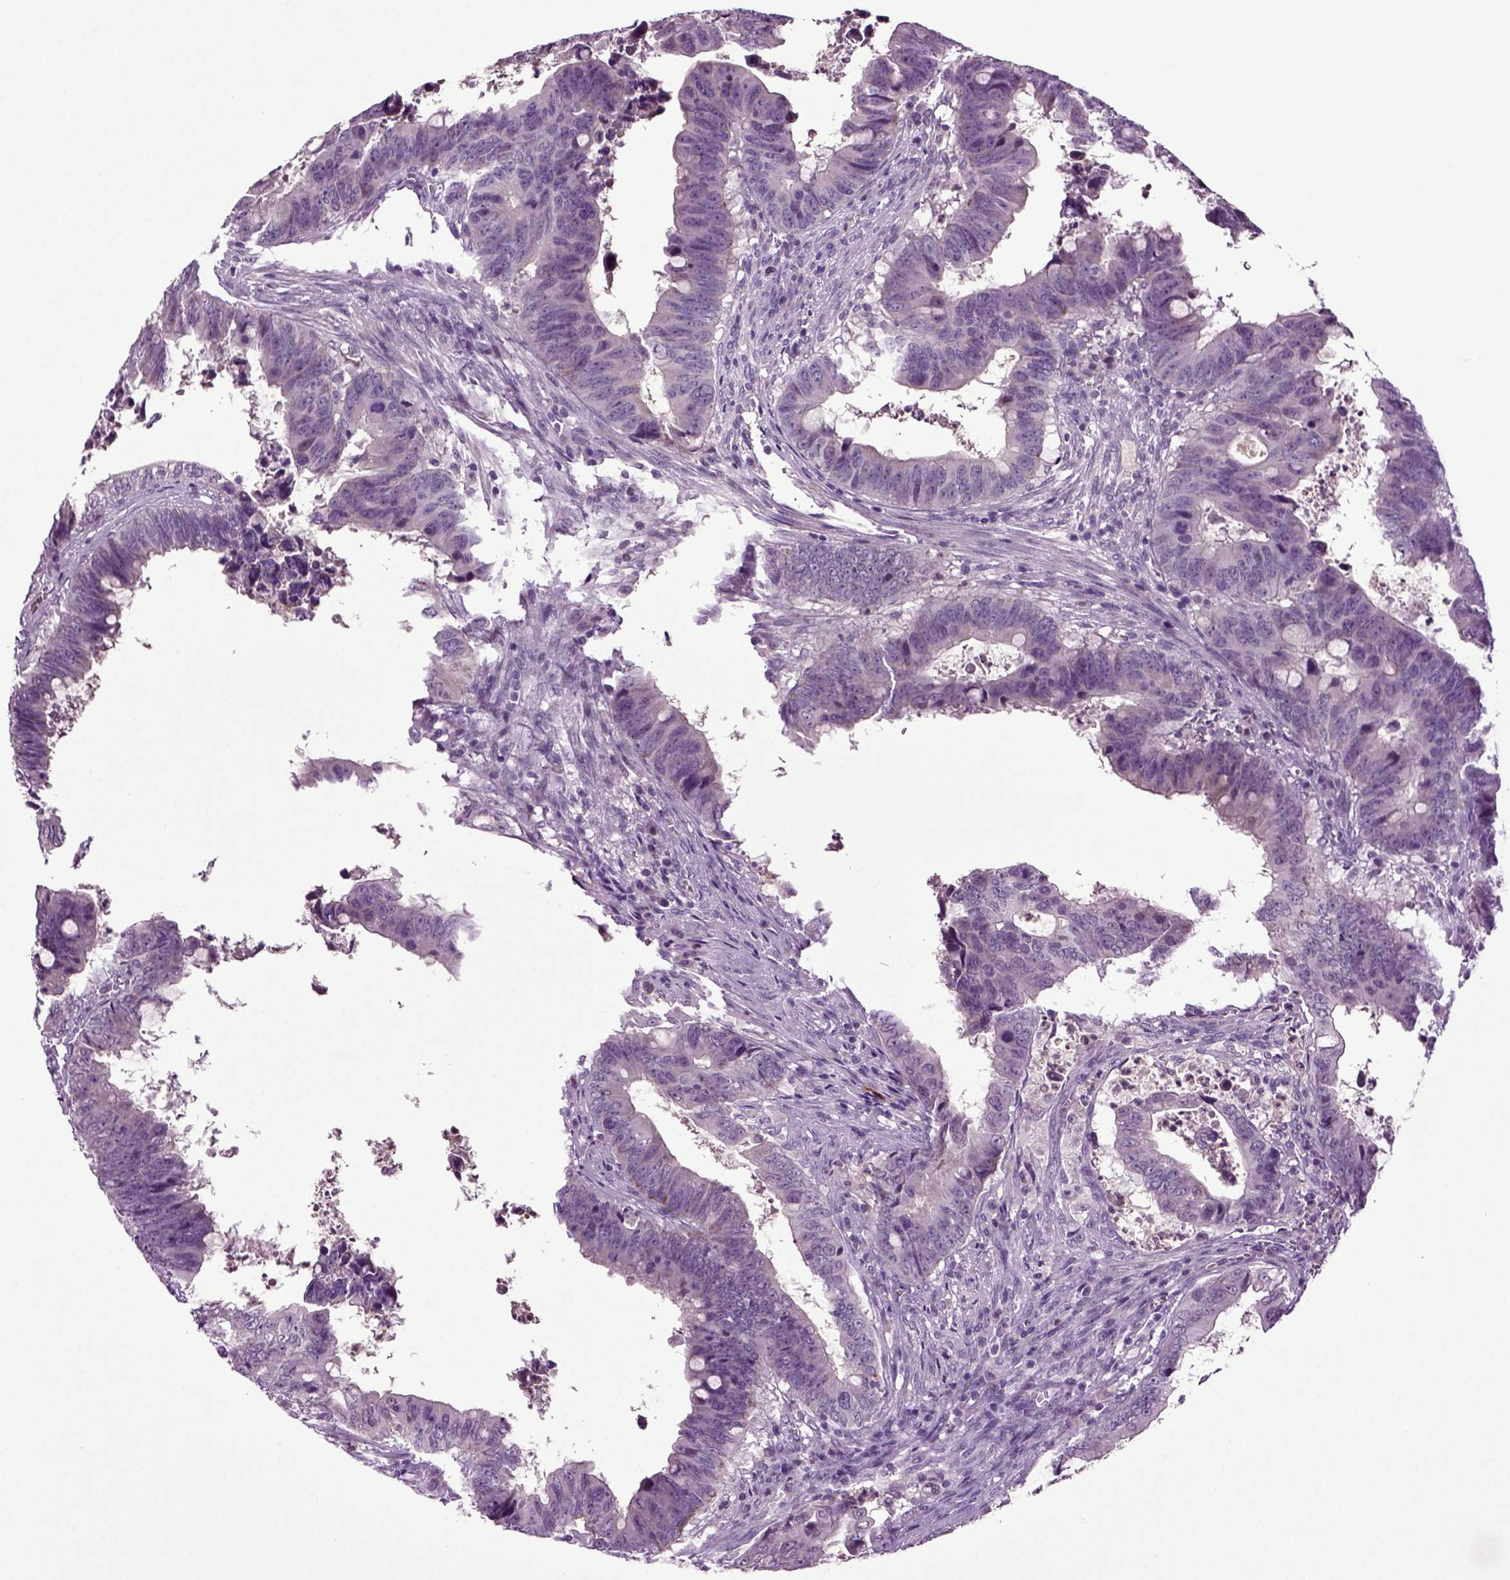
{"staining": {"intensity": "negative", "quantity": "none", "location": "none"}, "tissue": "colorectal cancer", "cell_type": "Tumor cells", "image_type": "cancer", "snomed": [{"axis": "morphology", "description": "Adenocarcinoma, NOS"}, {"axis": "topography", "description": "Colon"}], "caption": "This photomicrograph is of colorectal cancer stained with immunohistochemistry to label a protein in brown with the nuclei are counter-stained blue. There is no expression in tumor cells.", "gene": "FGF11", "patient": {"sex": "female", "age": 82}}